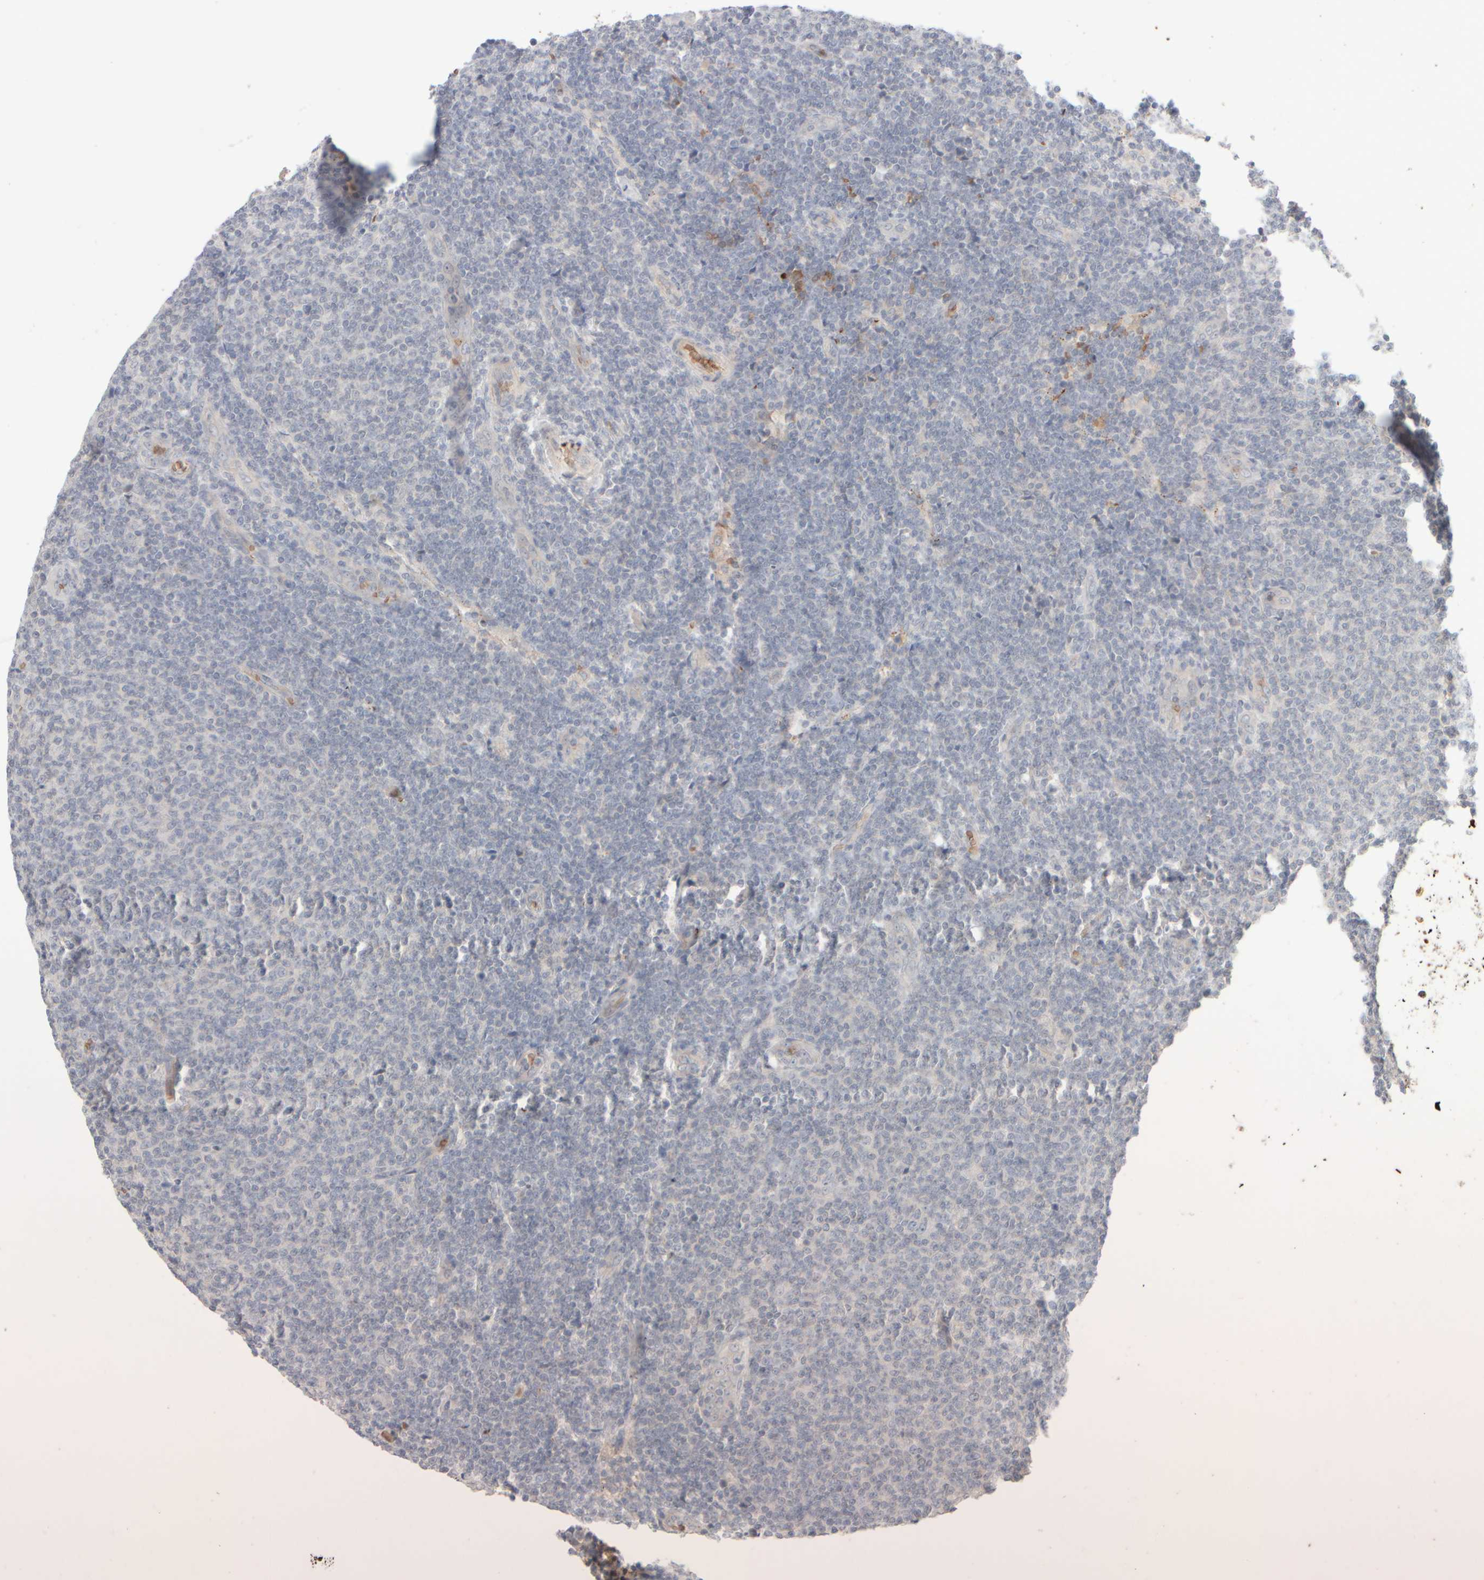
{"staining": {"intensity": "negative", "quantity": "none", "location": "none"}, "tissue": "lymphoma", "cell_type": "Tumor cells", "image_type": "cancer", "snomed": [{"axis": "morphology", "description": "Malignant lymphoma, non-Hodgkin's type, Low grade"}, {"axis": "topography", "description": "Lymph node"}], "caption": "DAB immunohistochemical staining of human low-grade malignant lymphoma, non-Hodgkin's type displays no significant expression in tumor cells.", "gene": "MST1", "patient": {"sex": "male", "age": 66}}